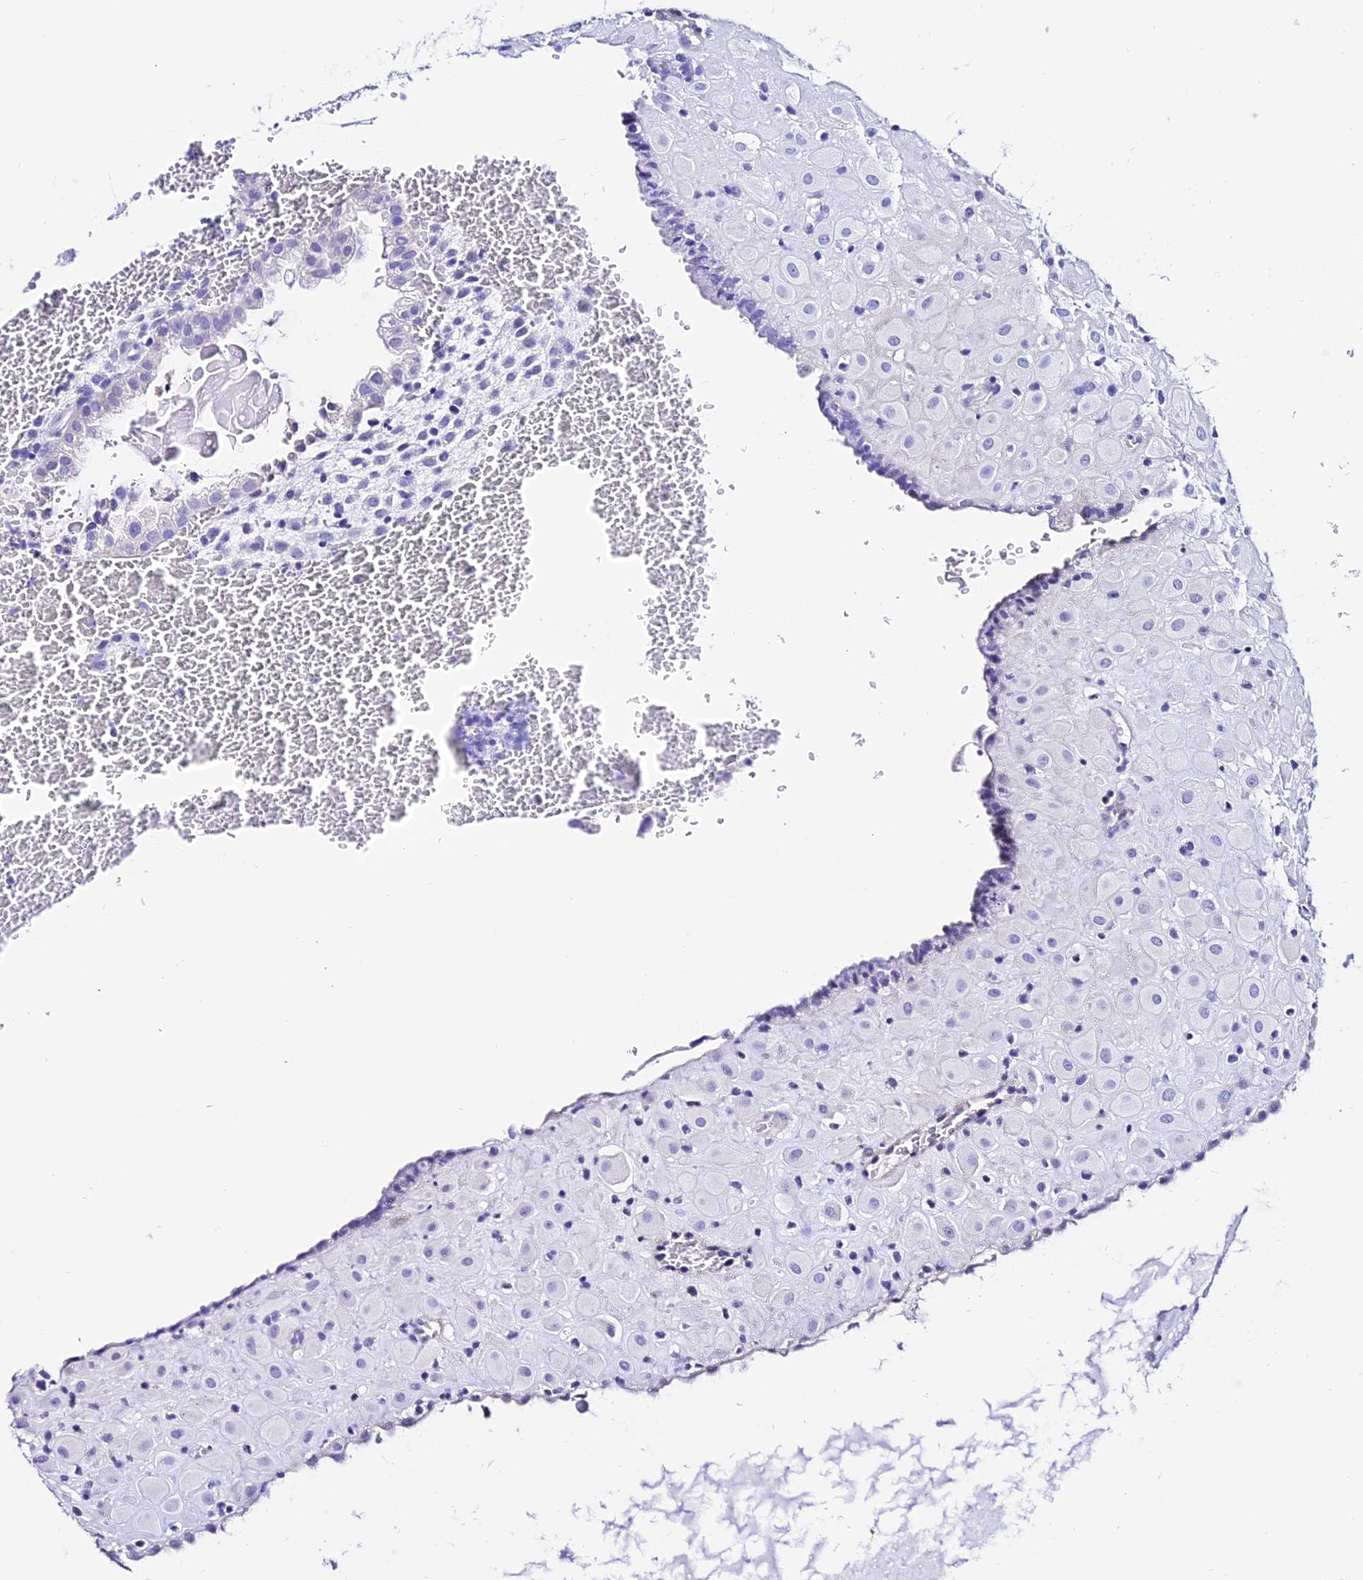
{"staining": {"intensity": "negative", "quantity": "none", "location": "none"}, "tissue": "placenta", "cell_type": "Decidual cells", "image_type": "normal", "snomed": [{"axis": "morphology", "description": "Normal tissue, NOS"}, {"axis": "topography", "description": "Placenta"}], "caption": "Immunohistochemistry (IHC) histopathology image of unremarkable placenta stained for a protein (brown), which exhibits no staining in decidual cells.", "gene": "TRMT44", "patient": {"sex": "female", "age": 35}}